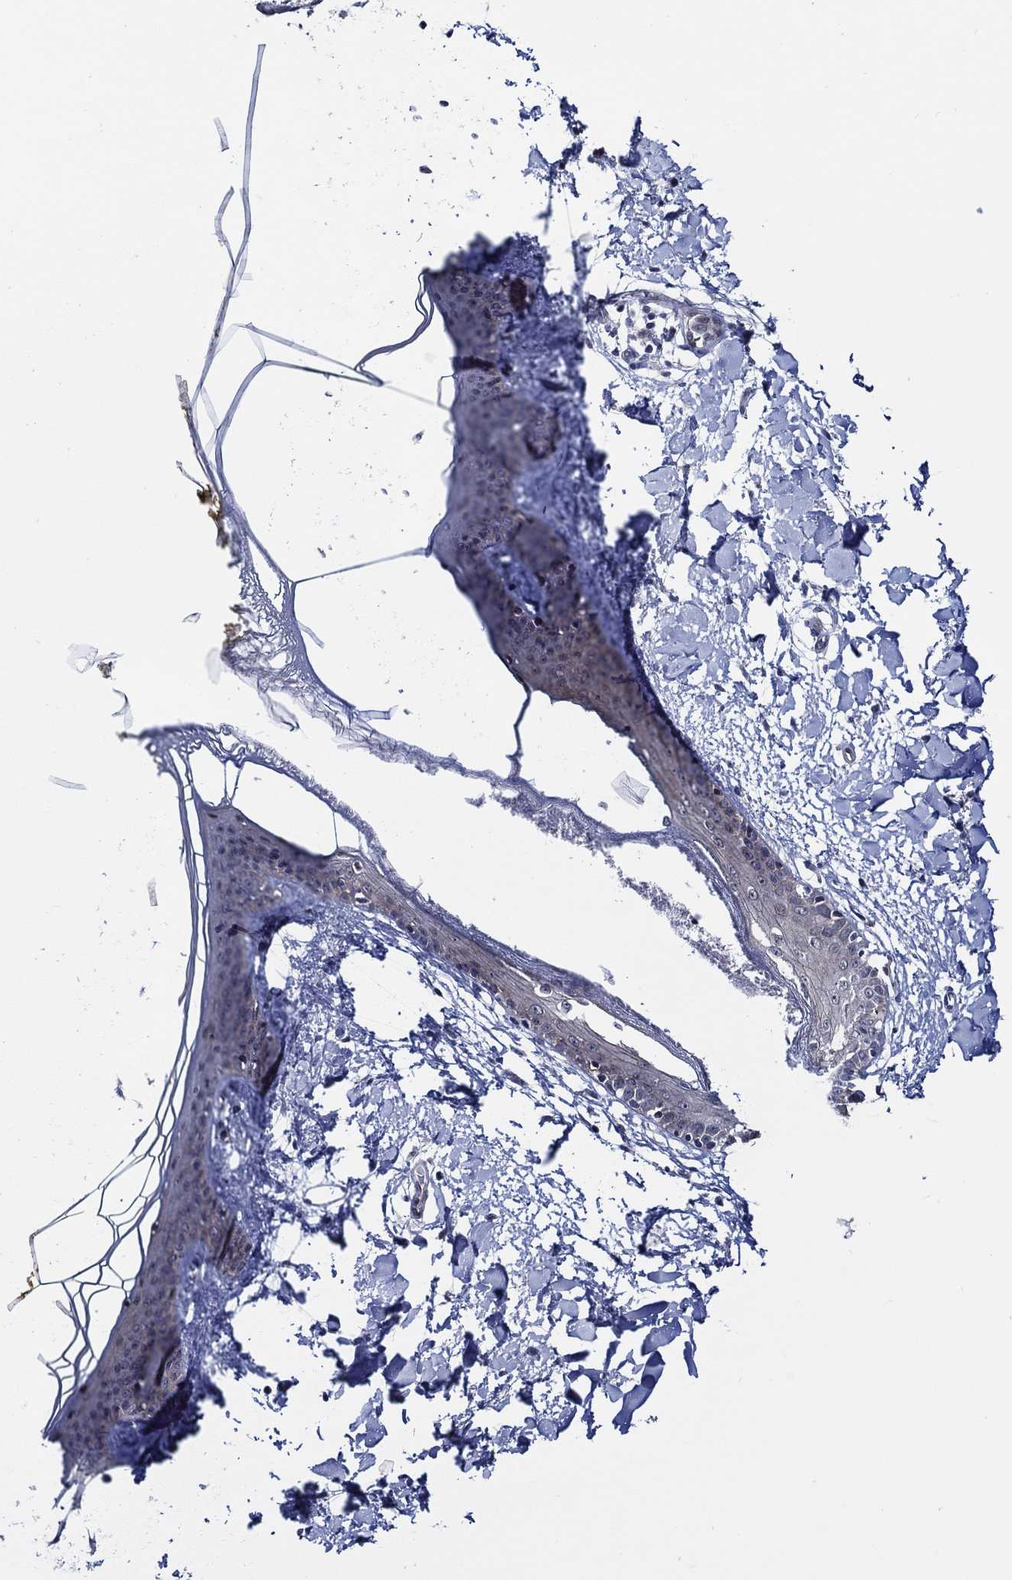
{"staining": {"intensity": "negative", "quantity": "none", "location": "none"}, "tissue": "skin", "cell_type": "Fibroblasts", "image_type": "normal", "snomed": [{"axis": "morphology", "description": "Normal tissue, NOS"}, {"axis": "topography", "description": "Skin"}], "caption": "Human skin stained for a protein using immunohistochemistry exhibits no expression in fibroblasts.", "gene": "C8orf48", "patient": {"sex": "female", "age": 34}}